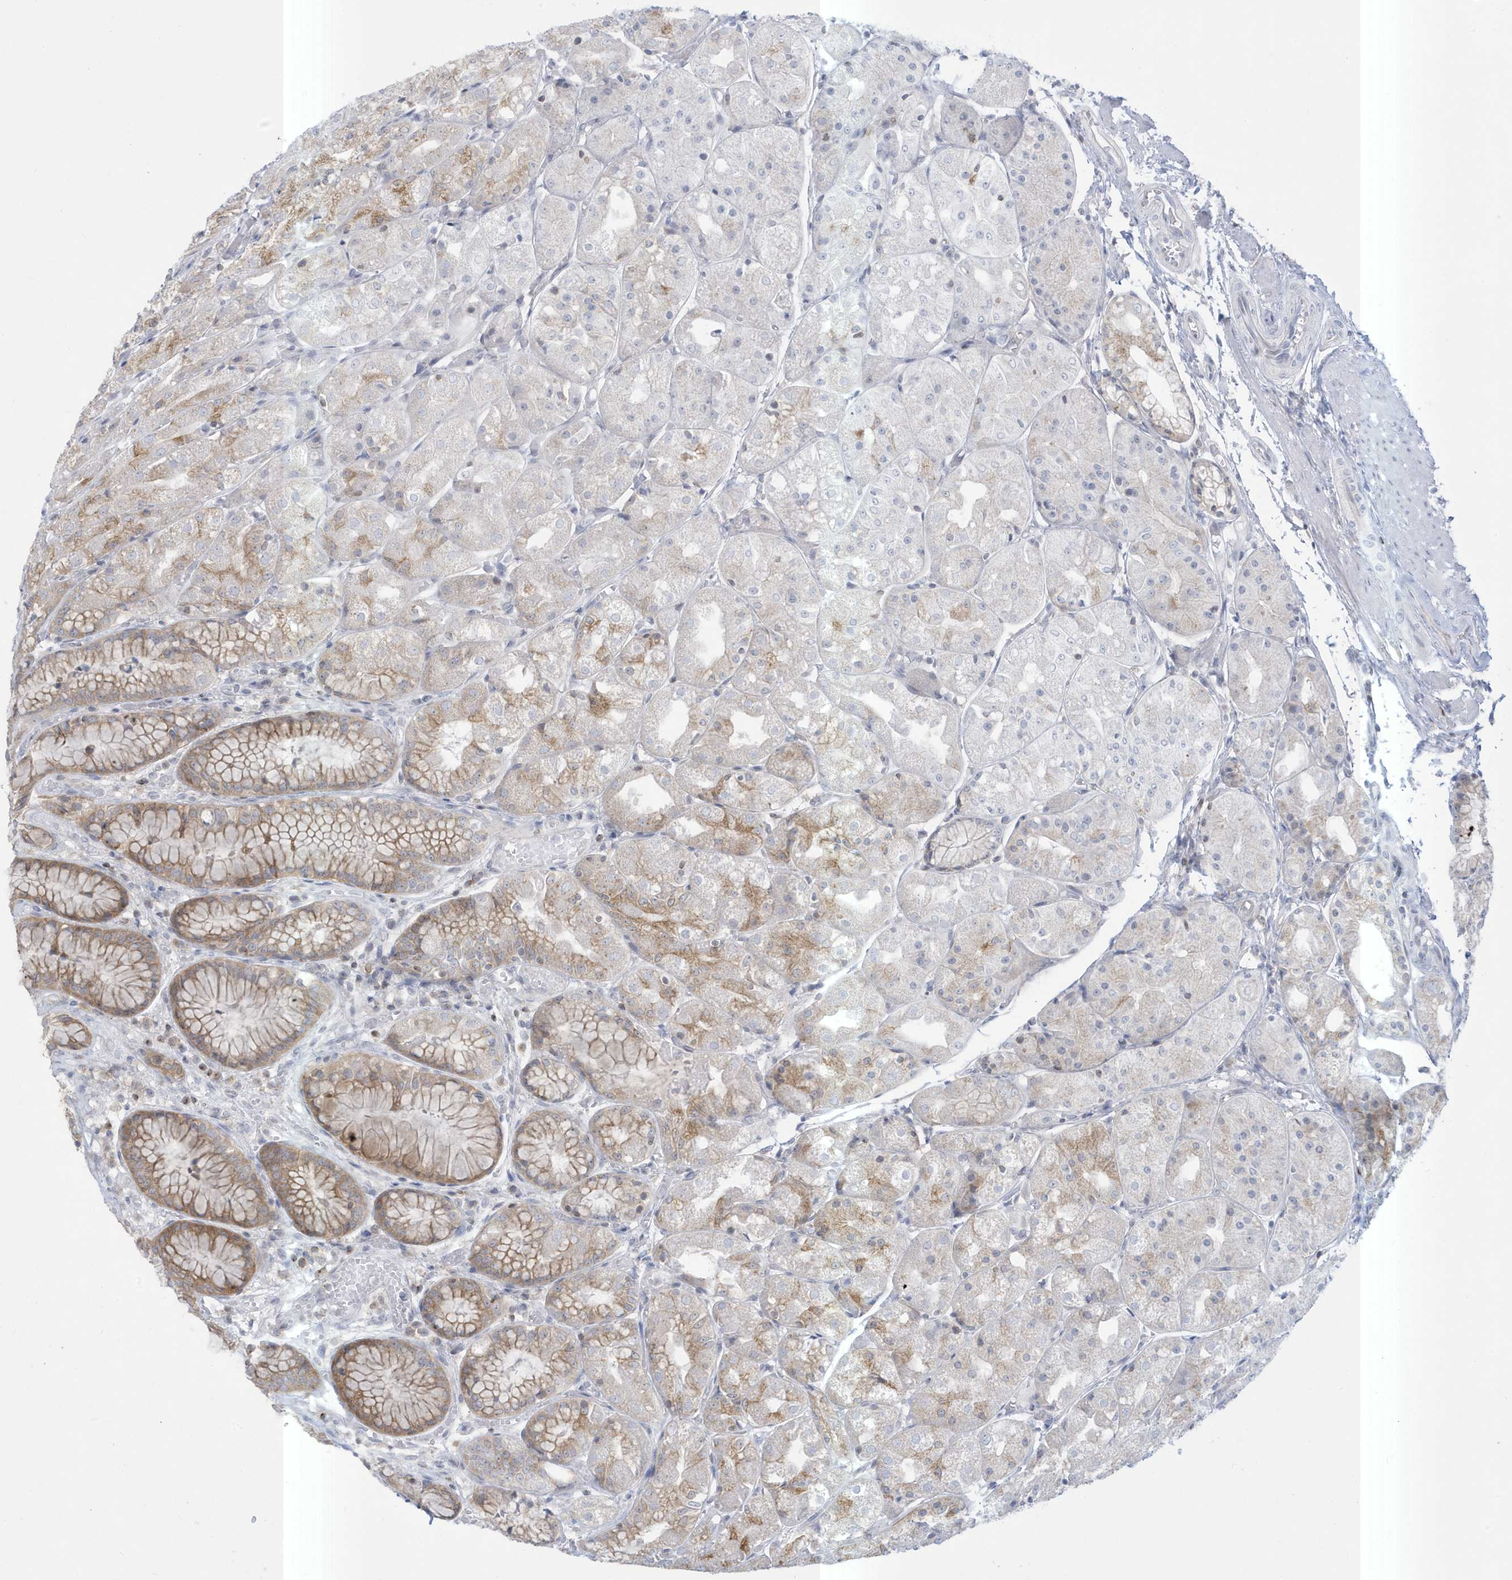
{"staining": {"intensity": "moderate", "quantity": "<25%", "location": "cytoplasmic/membranous"}, "tissue": "stomach", "cell_type": "Glandular cells", "image_type": "normal", "snomed": [{"axis": "morphology", "description": "Normal tissue, NOS"}, {"axis": "topography", "description": "Stomach, upper"}], "caption": "Glandular cells reveal low levels of moderate cytoplasmic/membranous positivity in about <25% of cells in normal stomach.", "gene": "SLAMF9", "patient": {"sex": "male", "age": 72}}